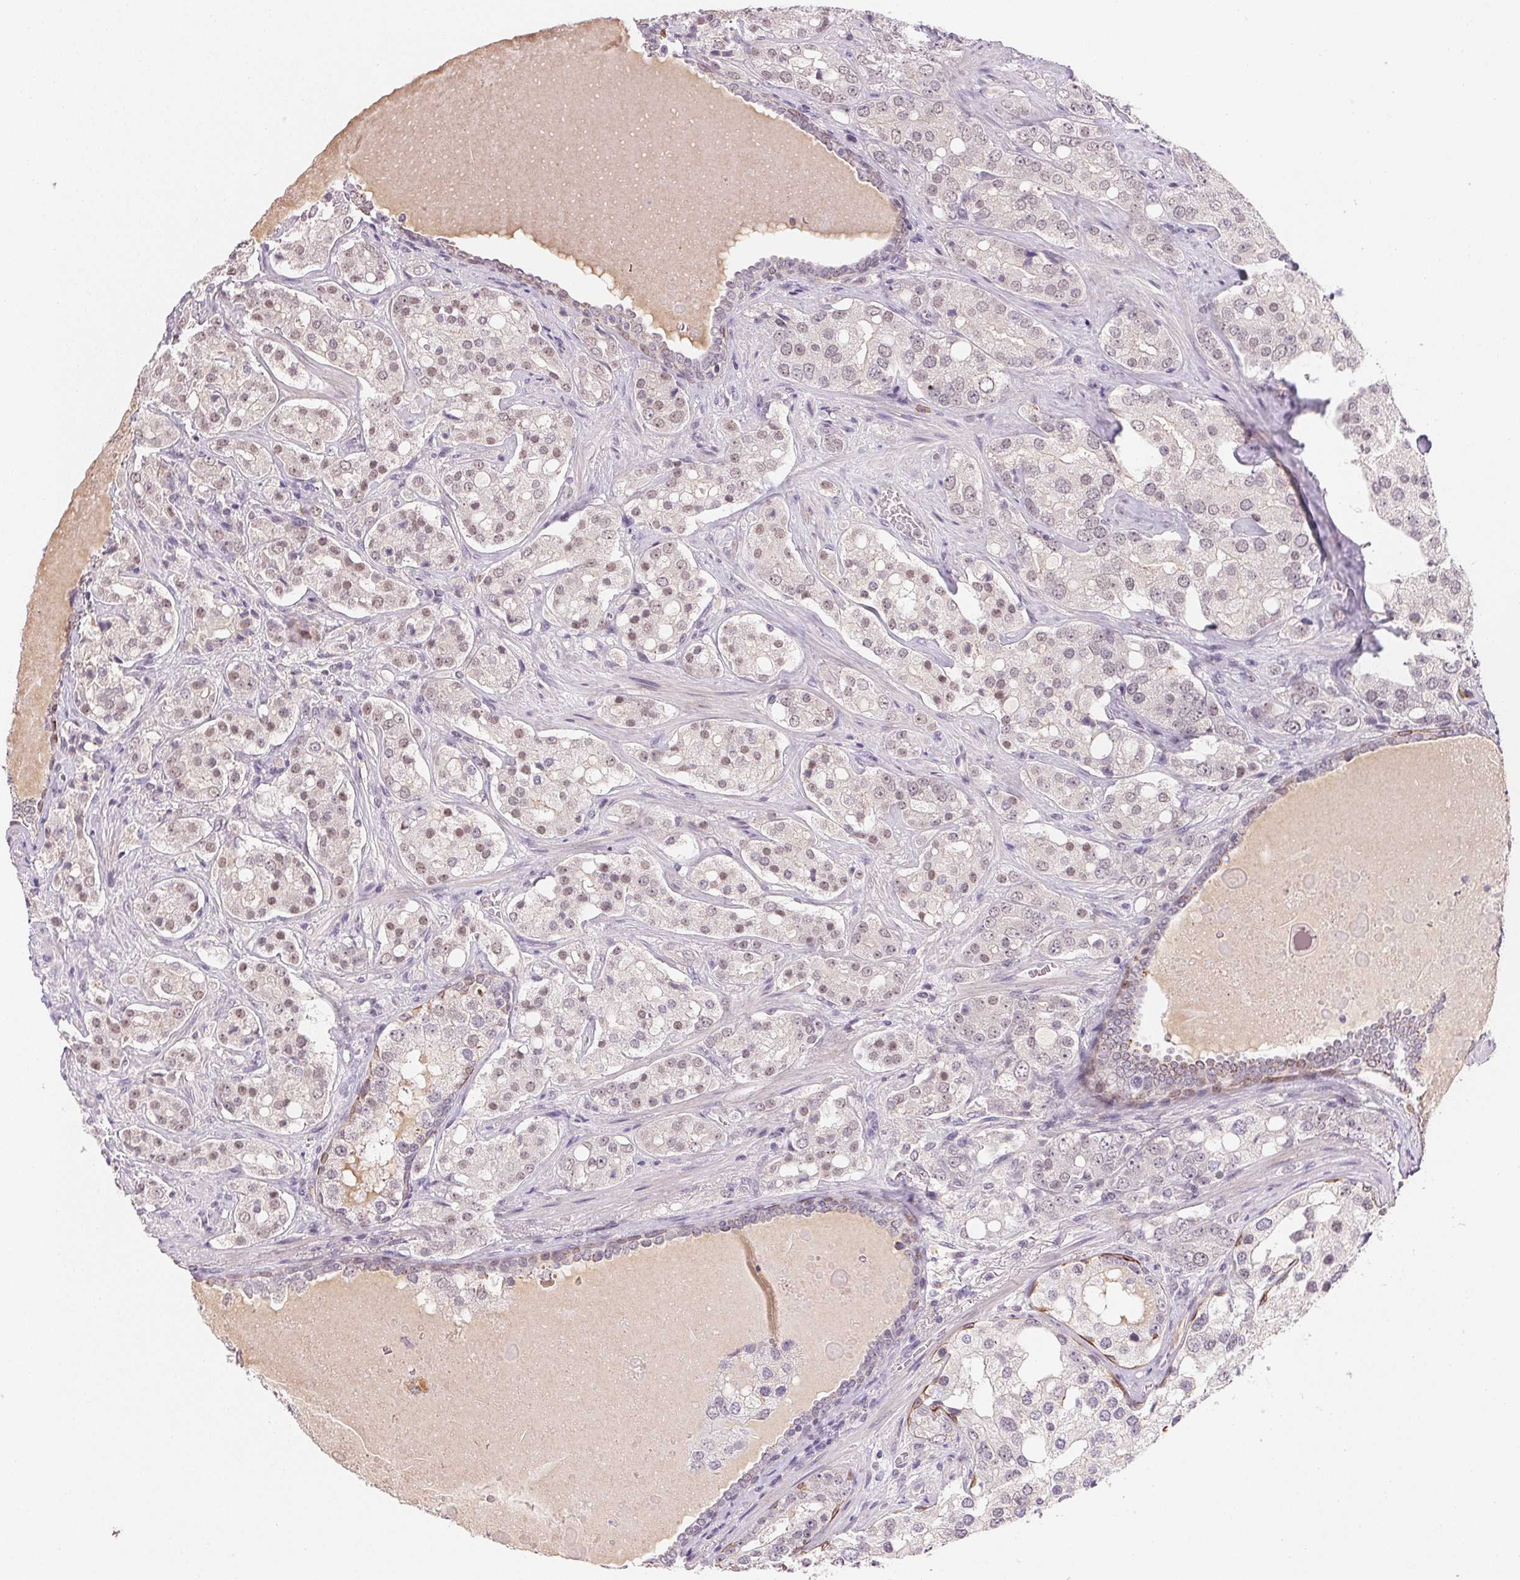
{"staining": {"intensity": "weak", "quantity": "25%-75%", "location": "nuclear"}, "tissue": "prostate cancer", "cell_type": "Tumor cells", "image_type": "cancer", "snomed": [{"axis": "morphology", "description": "Adenocarcinoma, High grade"}, {"axis": "topography", "description": "Prostate"}], "caption": "A brown stain labels weak nuclear staining of a protein in human prostate high-grade adenocarcinoma tumor cells. Using DAB (3,3'-diaminobenzidine) (brown) and hematoxylin (blue) stains, captured at high magnification using brightfield microscopy.", "gene": "FNDC4", "patient": {"sex": "male", "age": 67}}